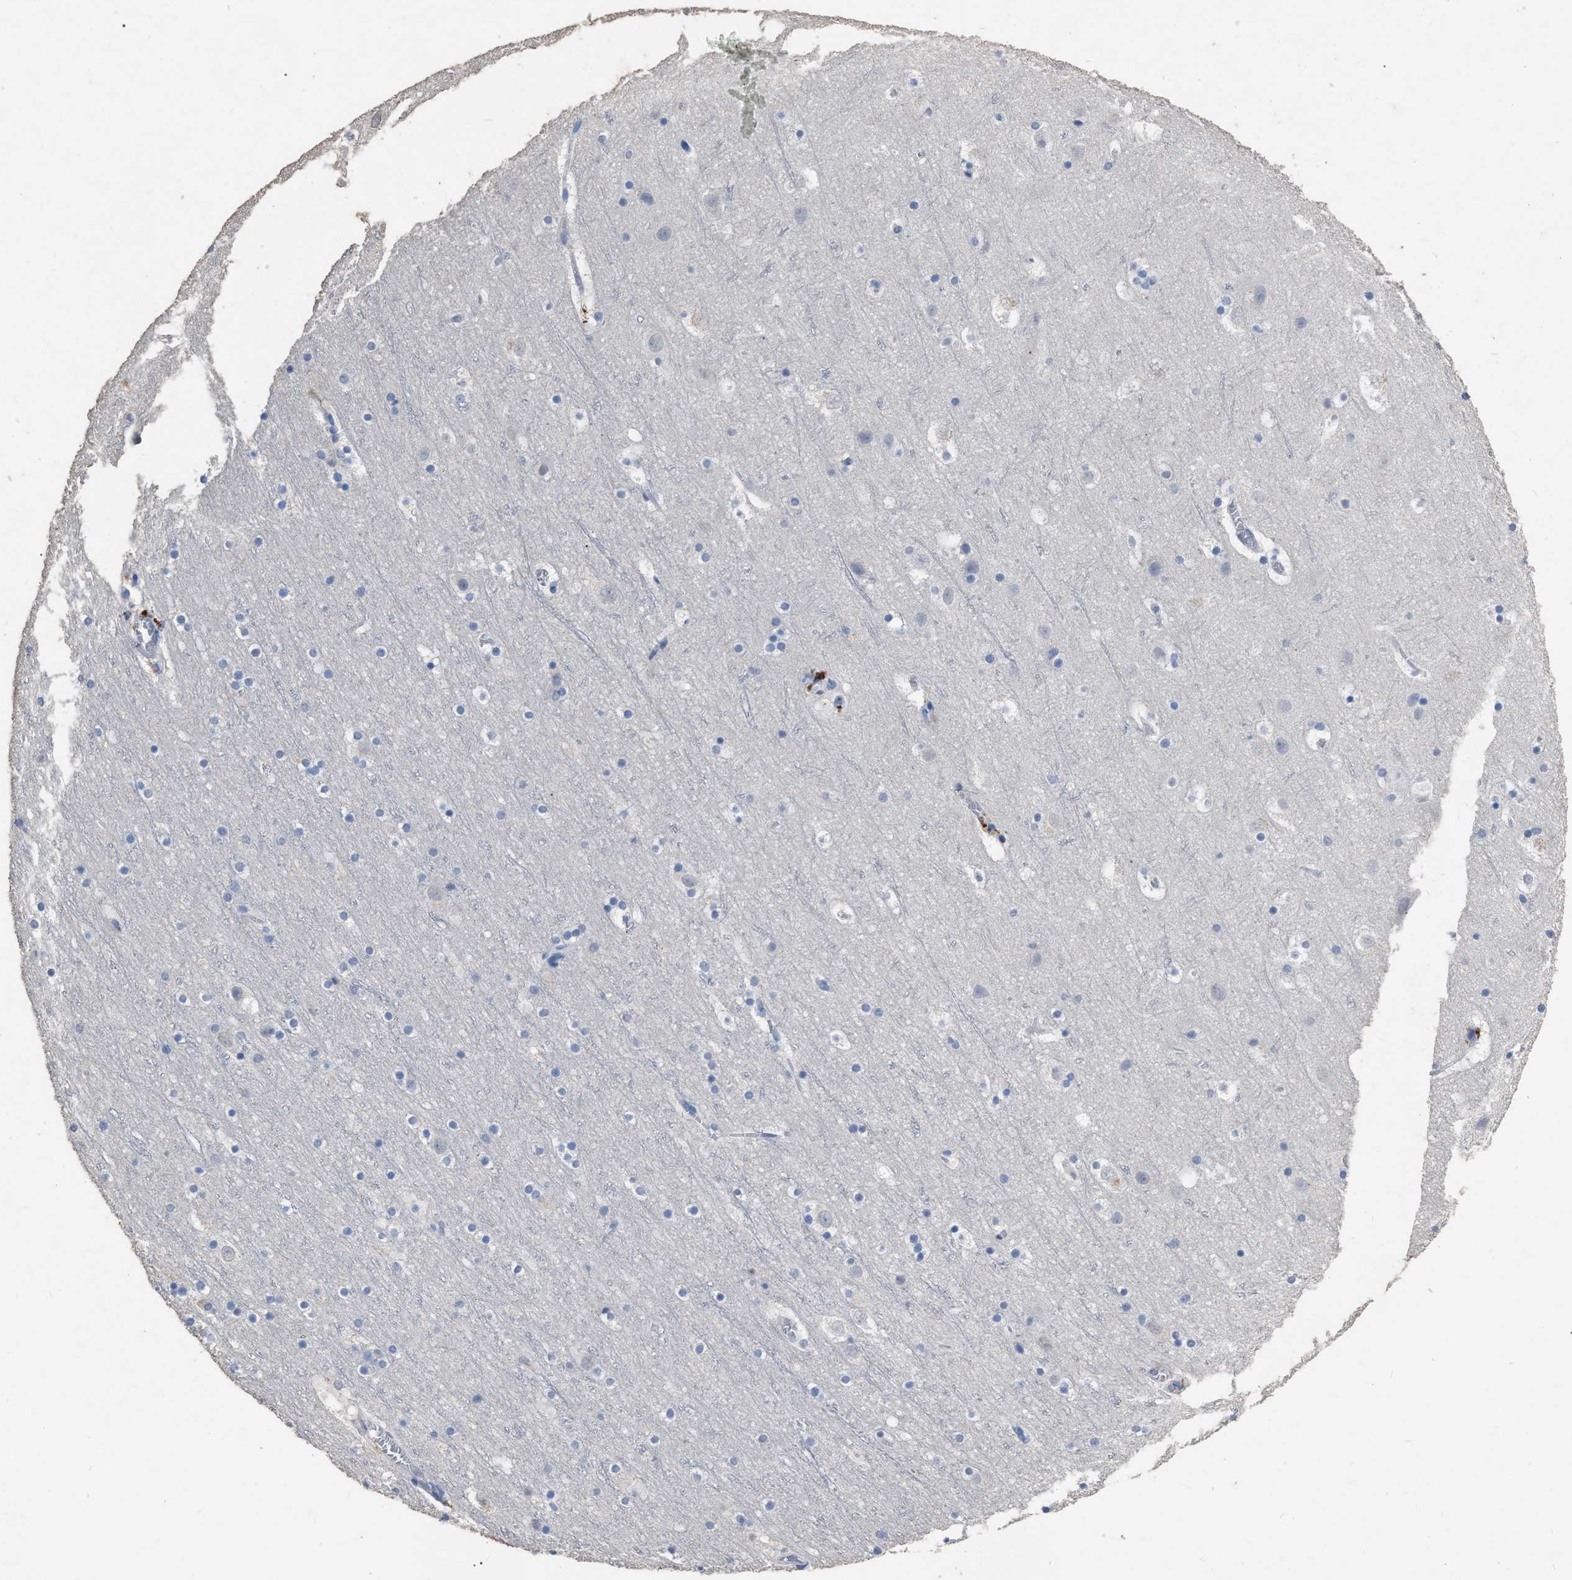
{"staining": {"intensity": "negative", "quantity": "none", "location": "none"}, "tissue": "cerebral cortex", "cell_type": "Endothelial cells", "image_type": "normal", "snomed": [{"axis": "morphology", "description": "Normal tissue, NOS"}, {"axis": "topography", "description": "Cerebral cortex"}], "caption": "An immunohistochemistry histopathology image of normal cerebral cortex is shown. There is no staining in endothelial cells of cerebral cortex.", "gene": "HABP2", "patient": {"sex": "male", "age": 45}}